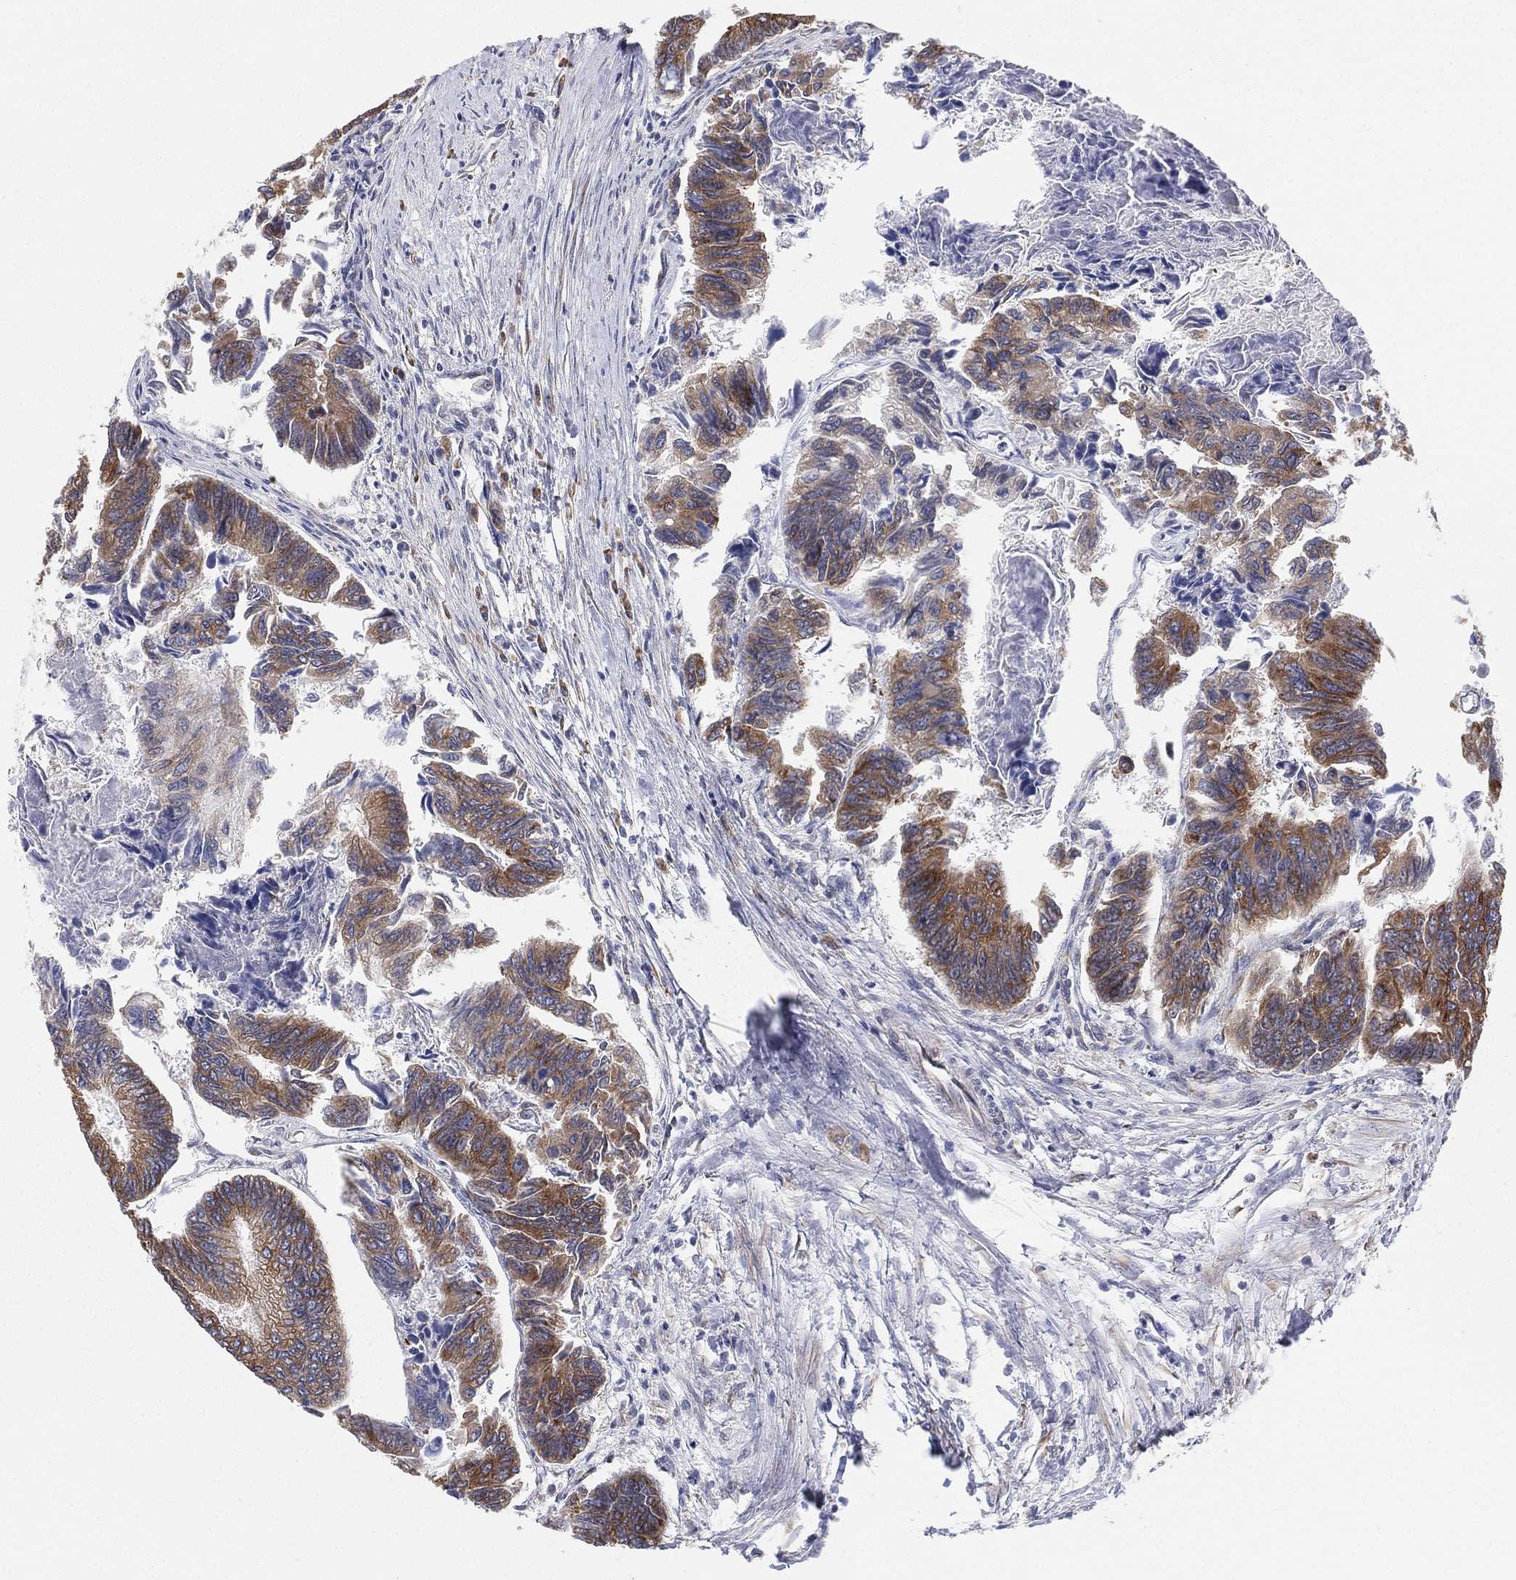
{"staining": {"intensity": "moderate", "quantity": ">75%", "location": "cytoplasmic/membranous"}, "tissue": "colorectal cancer", "cell_type": "Tumor cells", "image_type": "cancer", "snomed": [{"axis": "morphology", "description": "Adenocarcinoma, NOS"}, {"axis": "topography", "description": "Colon"}], "caption": "This is an image of IHC staining of colorectal cancer, which shows moderate staining in the cytoplasmic/membranous of tumor cells.", "gene": "FARSA", "patient": {"sex": "female", "age": 65}}